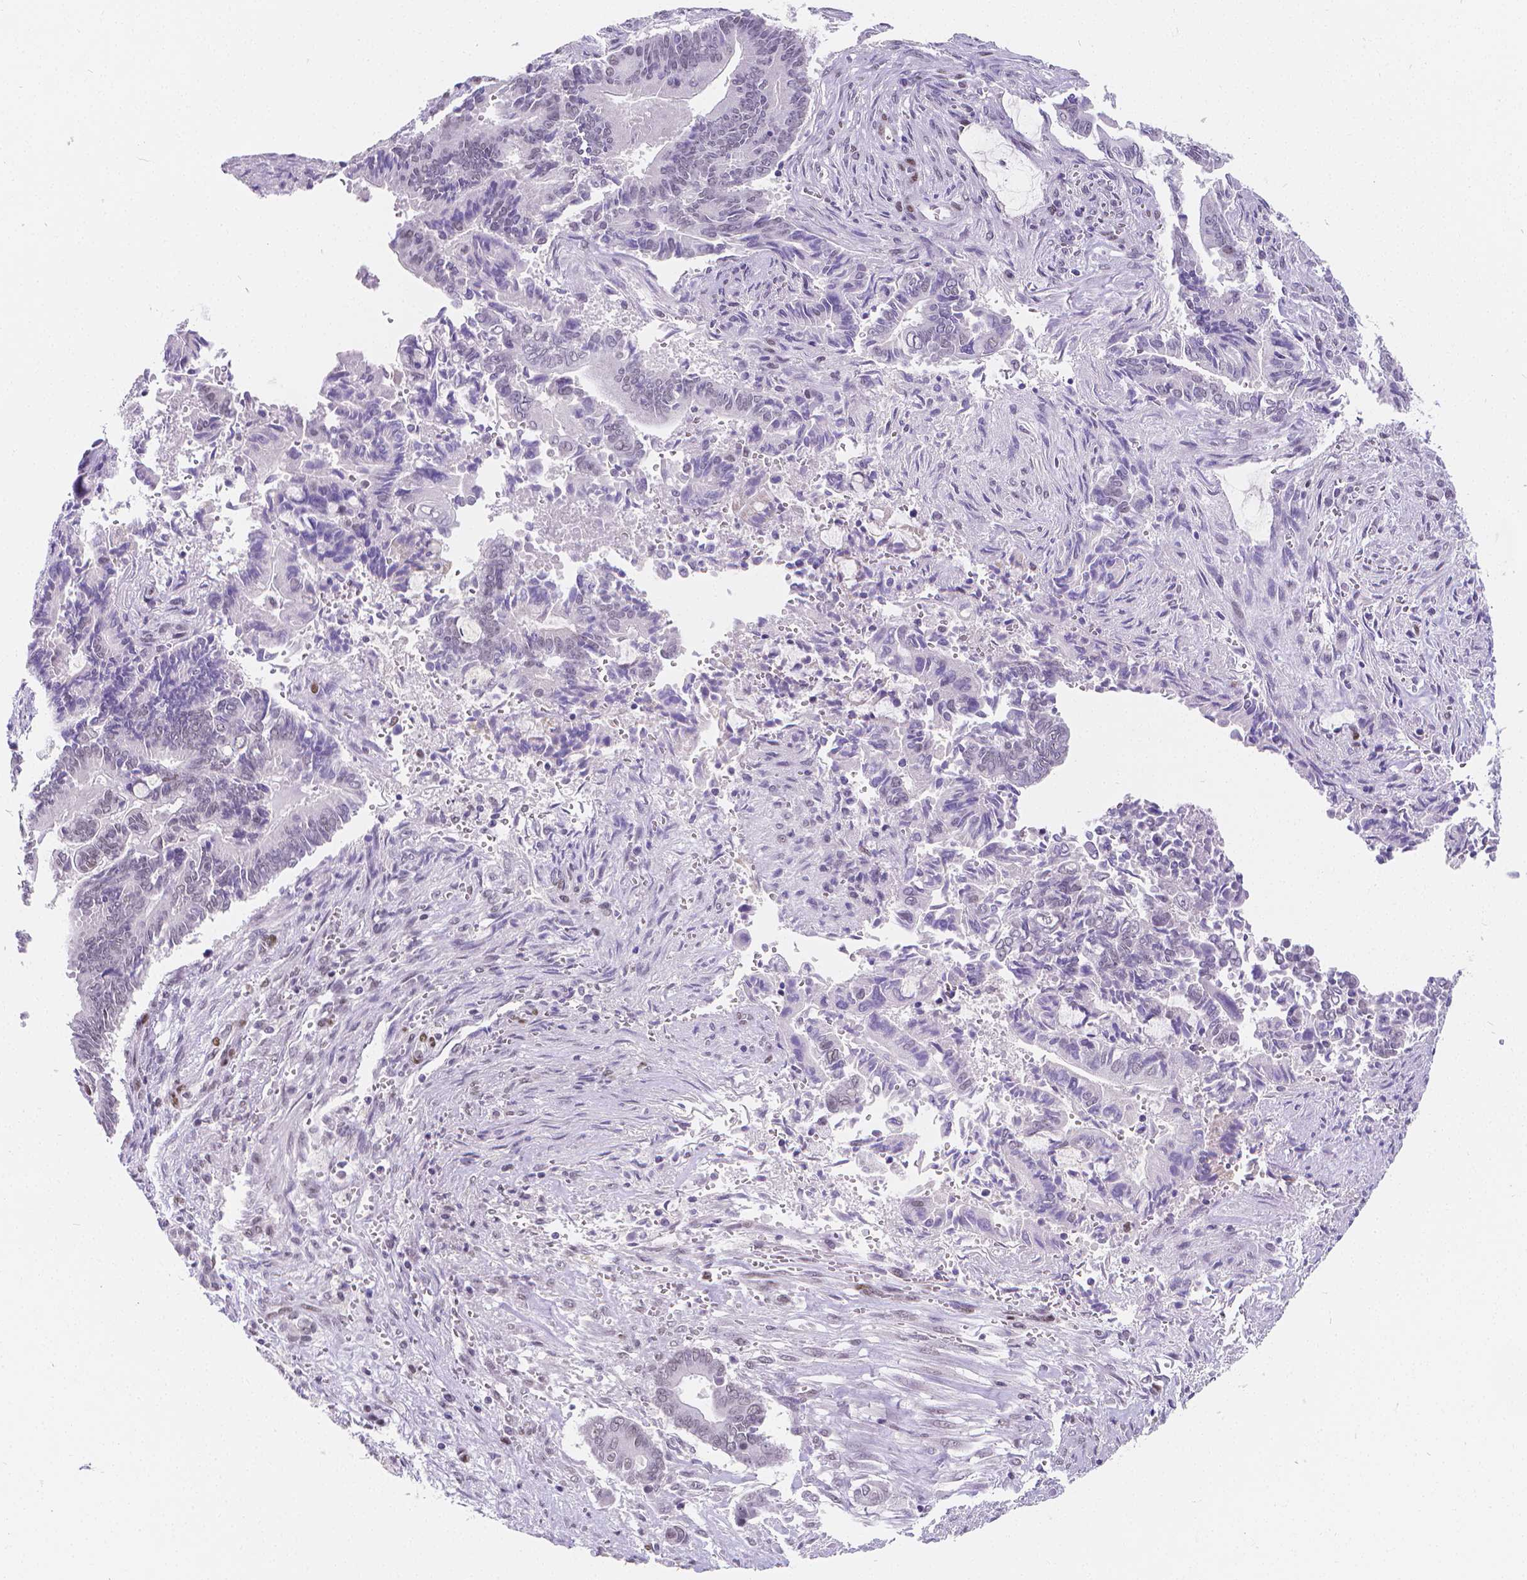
{"staining": {"intensity": "negative", "quantity": "none", "location": "none"}, "tissue": "pancreatic cancer", "cell_type": "Tumor cells", "image_type": "cancer", "snomed": [{"axis": "morphology", "description": "Adenocarcinoma, NOS"}, {"axis": "topography", "description": "Pancreas"}], "caption": "DAB (3,3'-diaminobenzidine) immunohistochemical staining of human pancreatic cancer (adenocarcinoma) demonstrates no significant staining in tumor cells.", "gene": "MEF2C", "patient": {"sex": "male", "age": 68}}